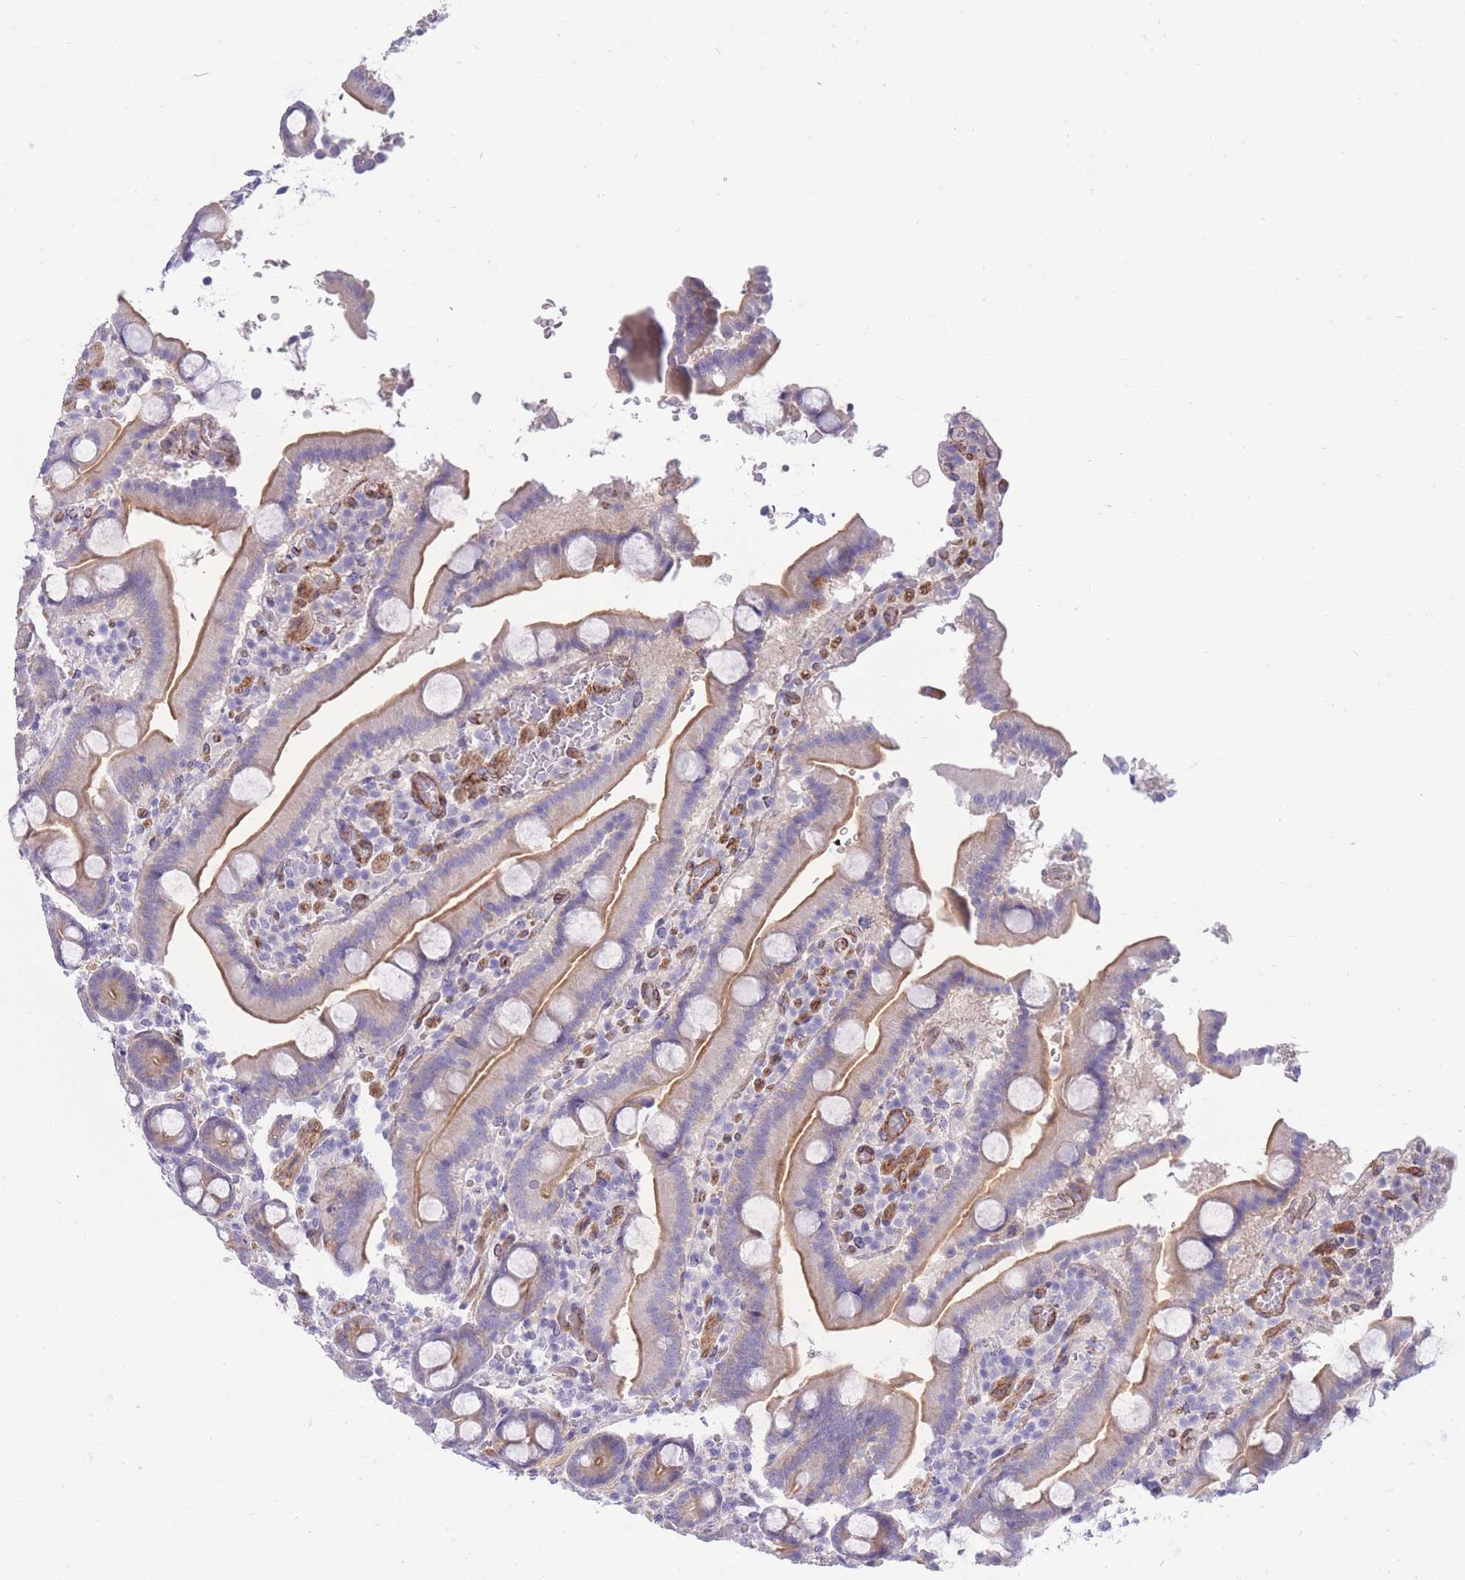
{"staining": {"intensity": "moderate", "quantity": ">75%", "location": "cytoplasmic/membranous"}, "tissue": "duodenum", "cell_type": "Glandular cells", "image_type": "normal", "snomed": [{"axis": "morphology", "description": "Normal tissue, NOS"}, {"axis": "topography", "description": "Duodenum"}], "caption": "Immunohistochemical staining of normal duodenum exhibits medium levels of moderate cytoplasmic/membranous staining in about >75% of glandular cells. (brown staining indicates protein expression, while blue staining denotes nuclei).", "gene": "RGS11", "patient": {"sex": "male", "age": 55}}